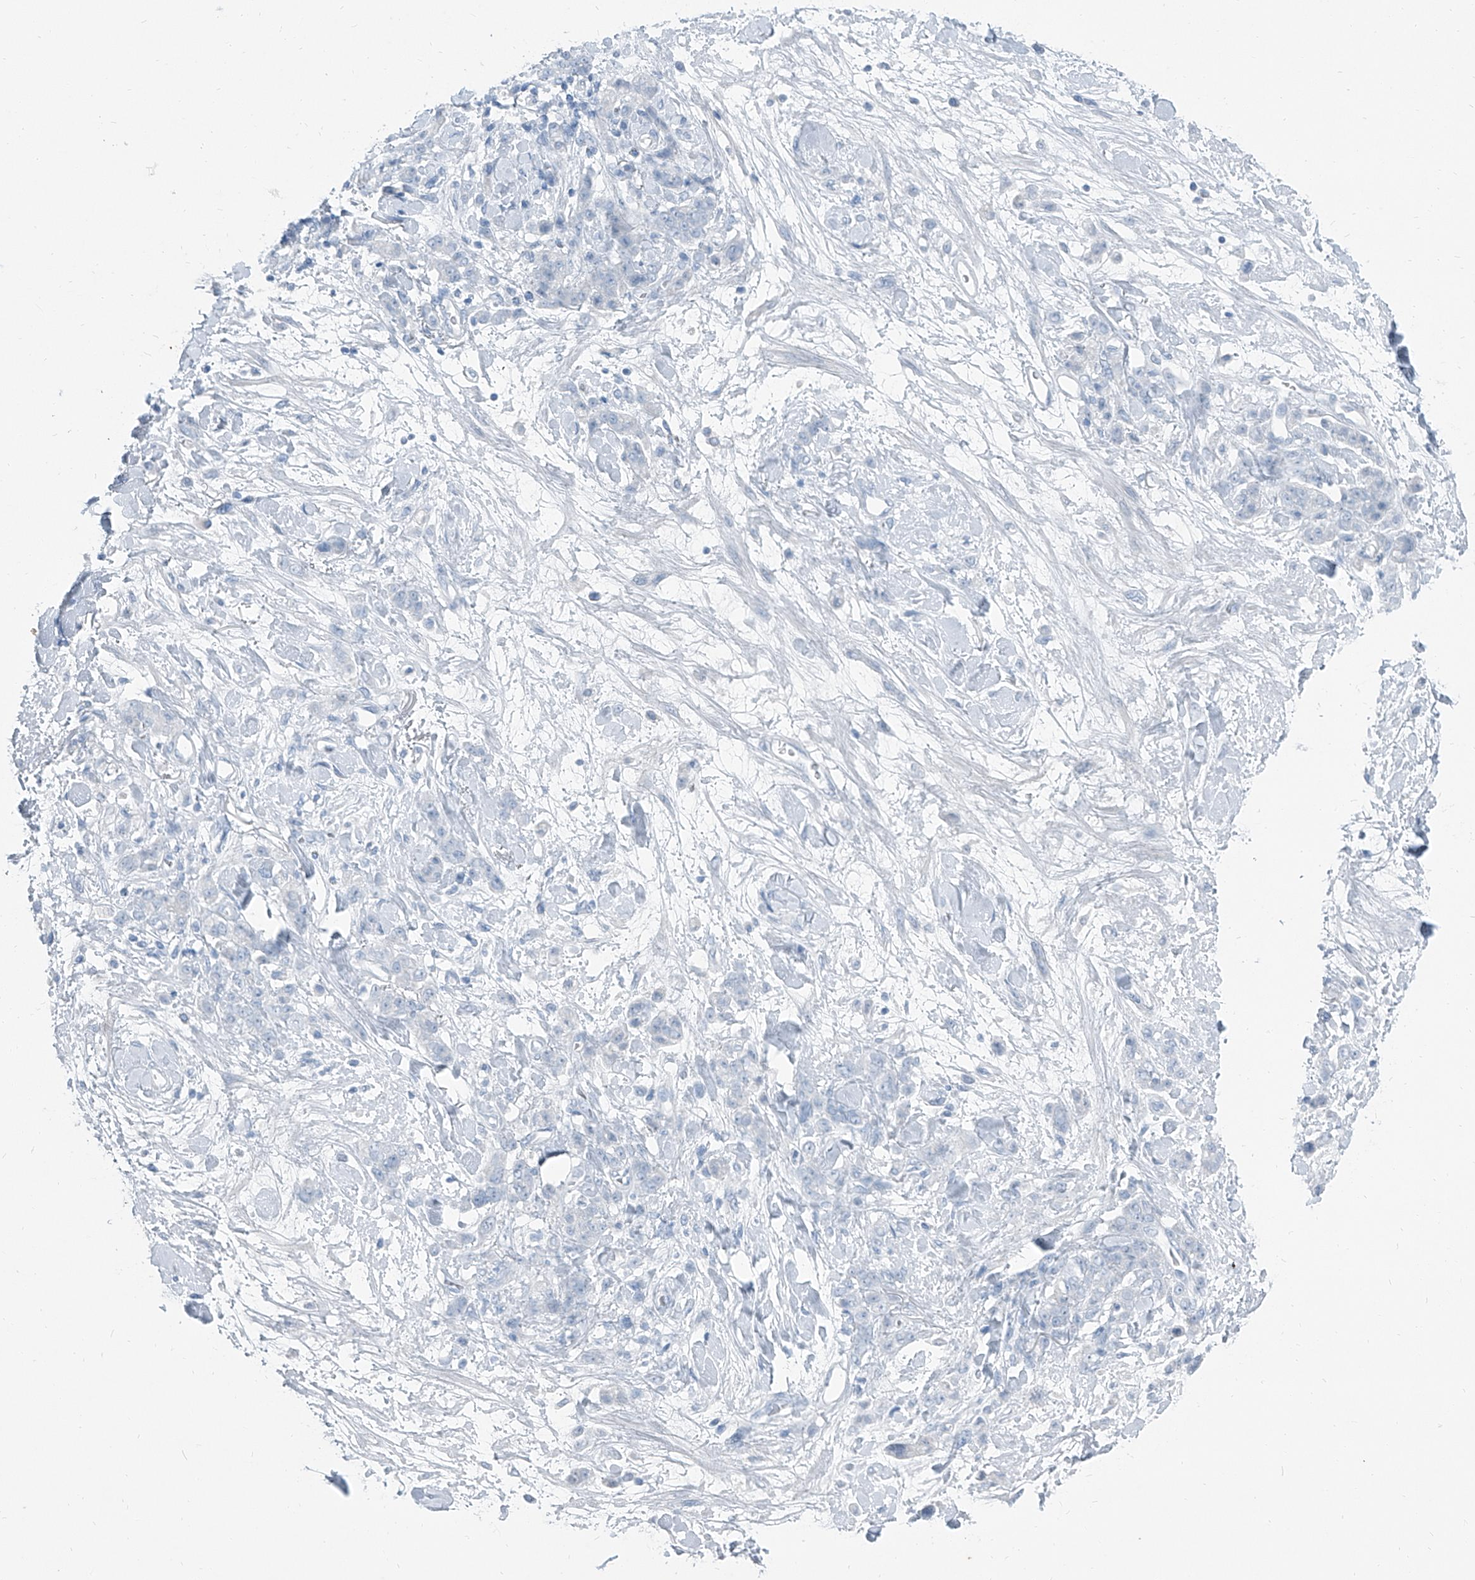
{"staining": {"intensity": "negative", "quantity": "none", "location": "none"}, "tissue": "stomach cancer", "cell_type": "Tumor cells", "image_type": "cancer", "snomed": [{"axis": "morphology", "description": "Normal tissue, NOS"}, {"axis": "morphology", "description": "Adenocarcinoma, NOS"}, {"axis": "topography", "description": "Stomach"}], "caption": "High magnification brightfield microscopy of stomach cancer stained with DAB (3,3'-diaminobenzidine) (brown) and counterstained with hematoxylin (blue): tumor cells show no significant staining.", "gene": "RGN", "patient": {"sex": "male", "age": 82}}